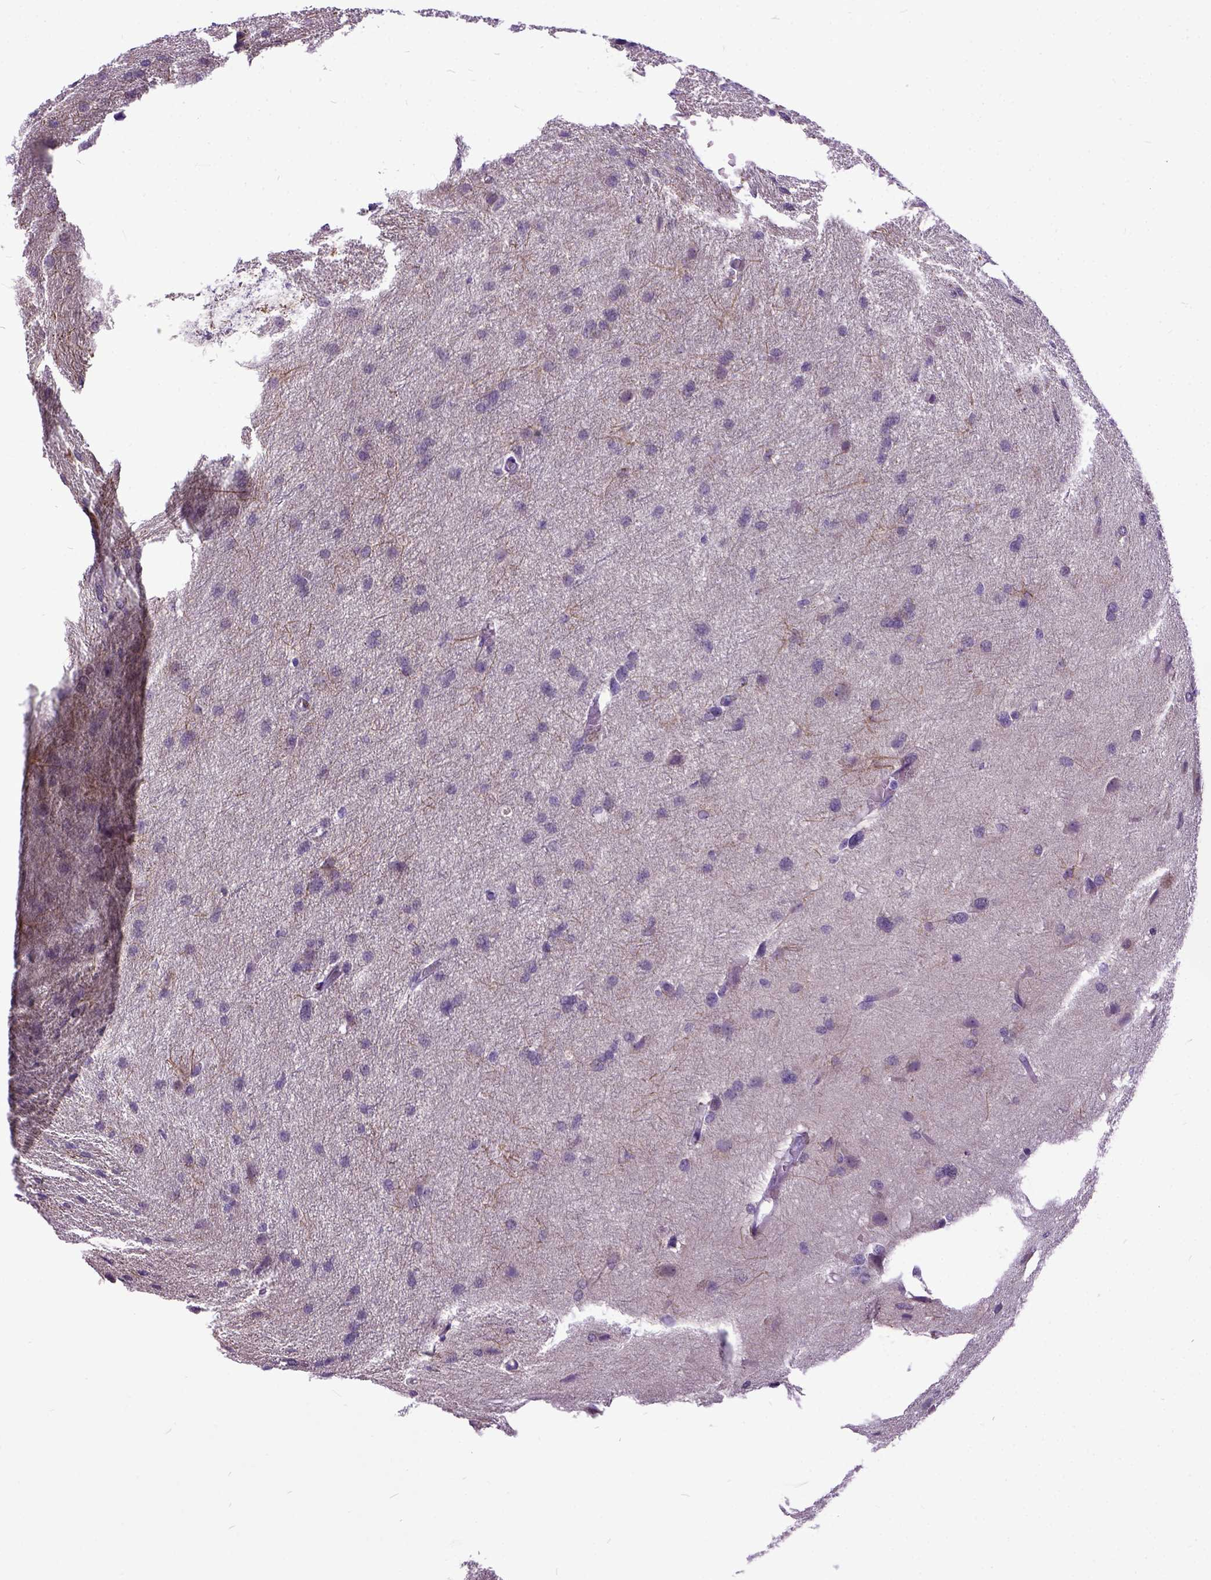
{"staining": {"intensity": "weak", "quantity": "25%-75%", "location": "cytoplasmic/membranous"}, "tissue": "glioma", "cell_type": "Tumor cells", "image_type": "cancer", "snomed": [{"axis": "morphology", "description": "Glioma, malignant, High grade"}, {"axis": "topography", "description": "Brain"}], "caption": "This photomicrograph exhibits IHC staining of glioma, with low weak cytoplasmic/membranous positivity in about 25%-75% of tumor cells.", "gene": "NEK5", "patient": {"sex": "male", "age": 68}}